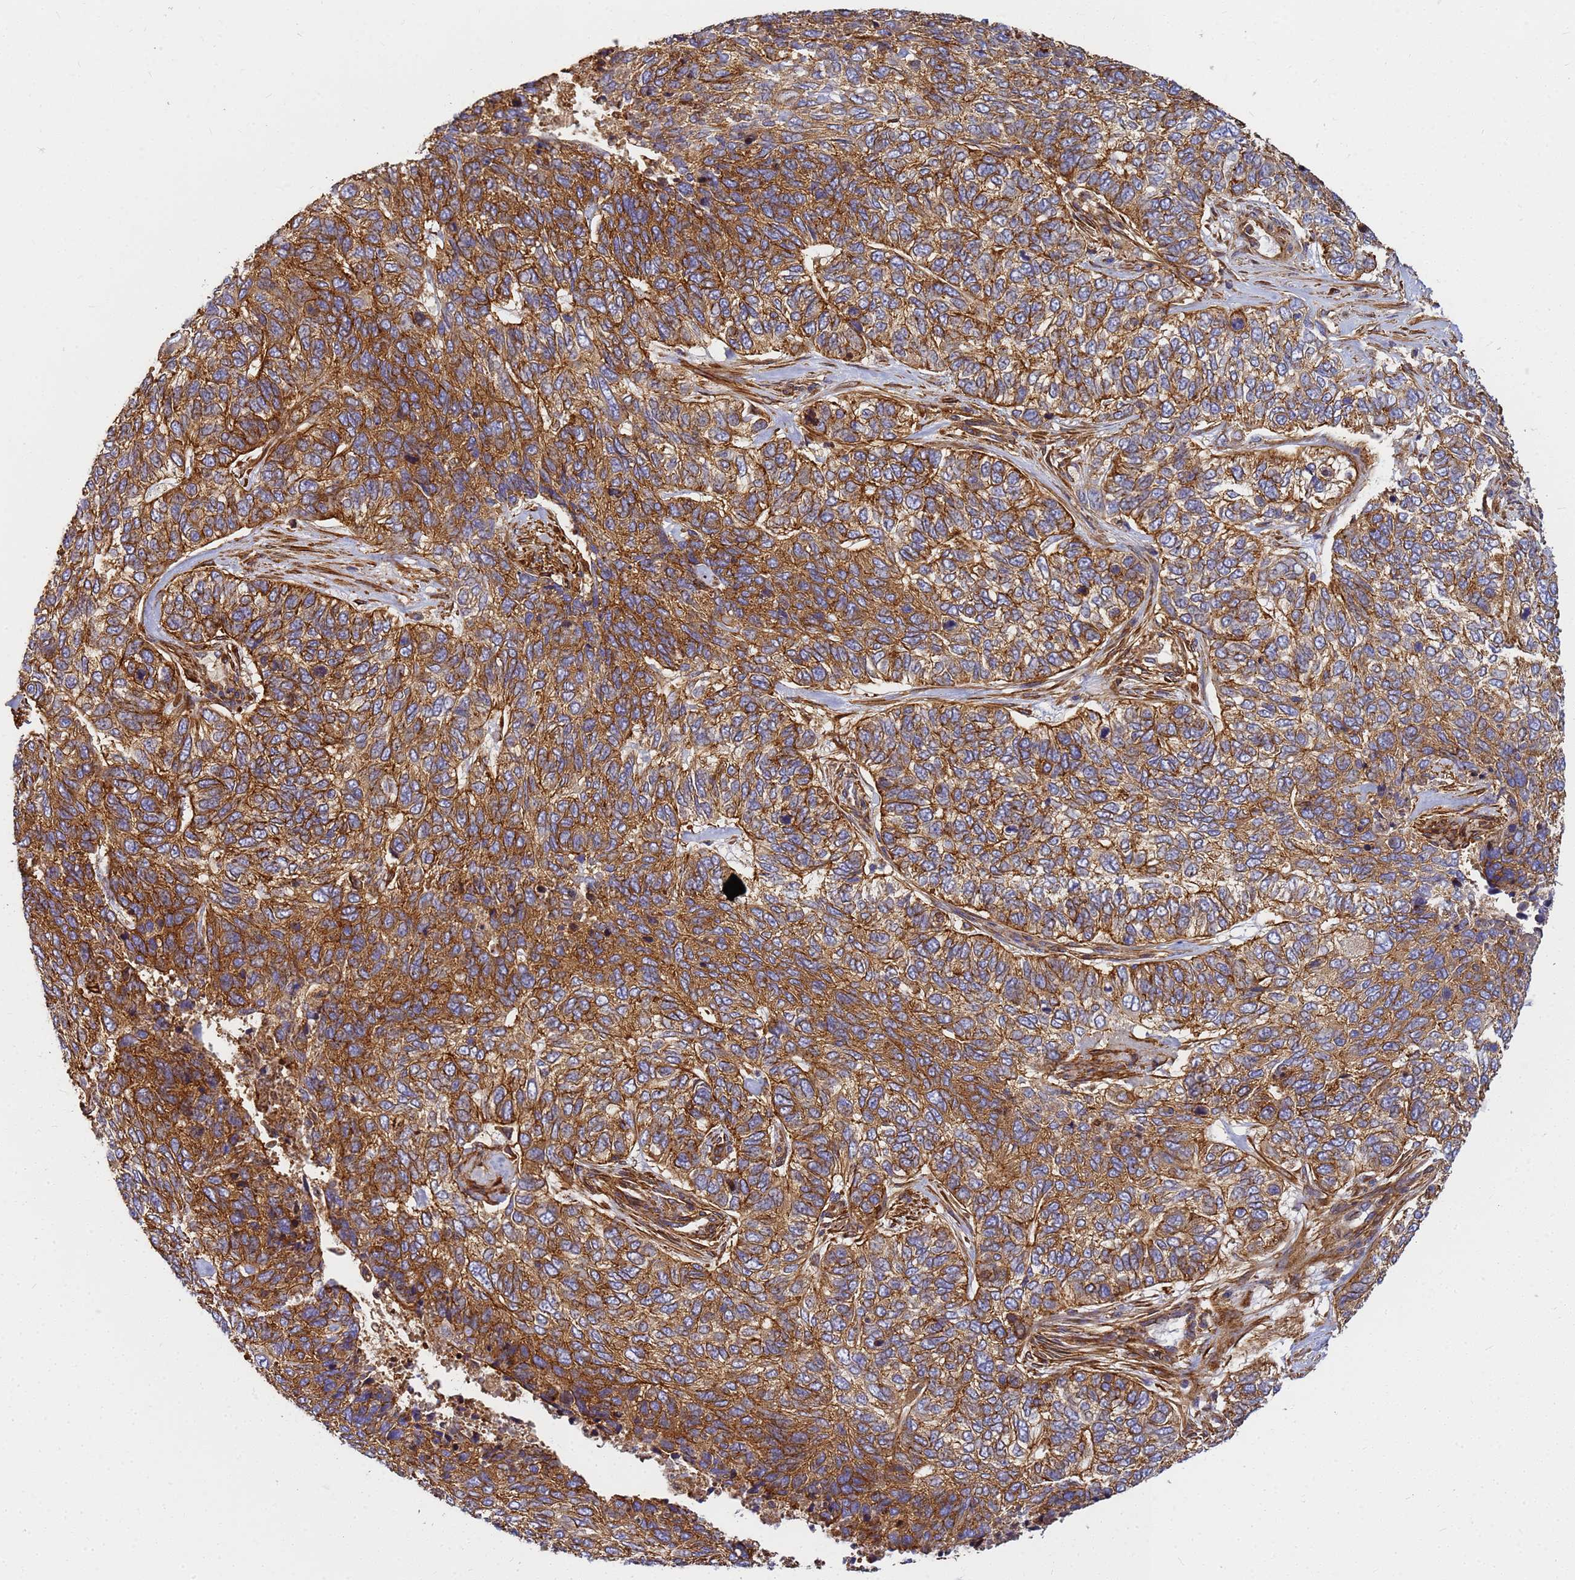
{"staining": {"intensity": "moderate", "quantity": ">75%", "location": "cytoplasmic/membranous"}, "tissue": "skin cancer", "cell_type": "Tumor cells", "image_type": "cancer", "snomed": [{"axis": "morphology", "description": "Basal cell carcinoma"}, {"axis": "topography", "description": "Skin"}], "caption": "IHC micrograph of human skin basal cell carcinoma stained for a protein (brown), which displays medium levels of moderate cytoplasmic/membranous positivity in about >75% of tumor cells.", "gene": "C2CD5", "patient": {"sex": "female", "age": 65}}